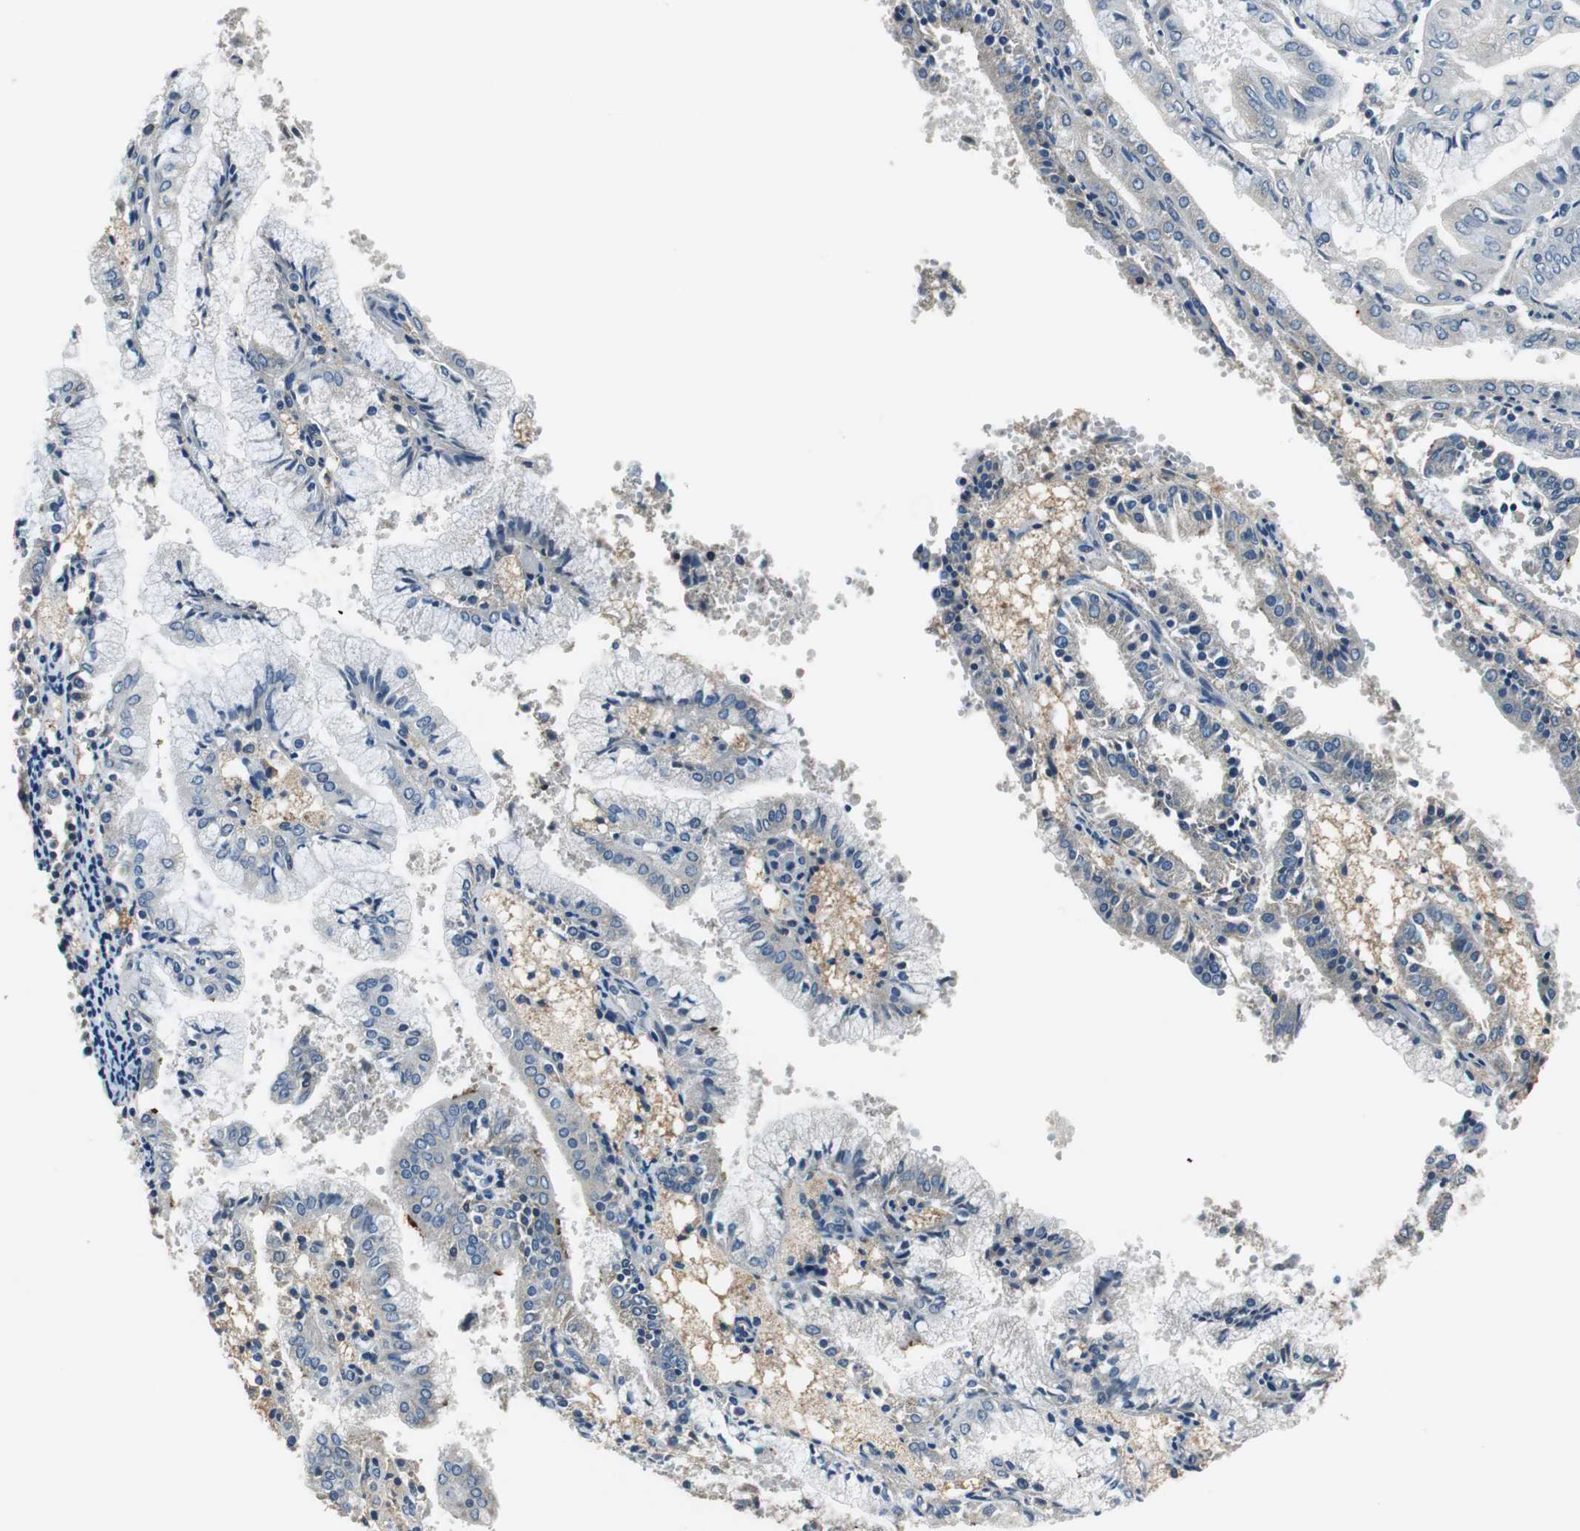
{"staining": {"intensity": "negative", "quantity": "none", "location": "none"}, "tissue": "endometrial cancer", "cell_type": "Tumor cells", "image_type": "cancer", "snomed": [{"axis": "morphology", "description": "Adenocarcinoma, NOS"}, {"axis": "topography", "description": "Endometrium"}], "caption": "Adenocarcinoma (endometrial) stained for a protein using IHC displays no positivity tumor cells.", "gene": "MTIF2", "patient": {"sex": "female", "age": 63}}